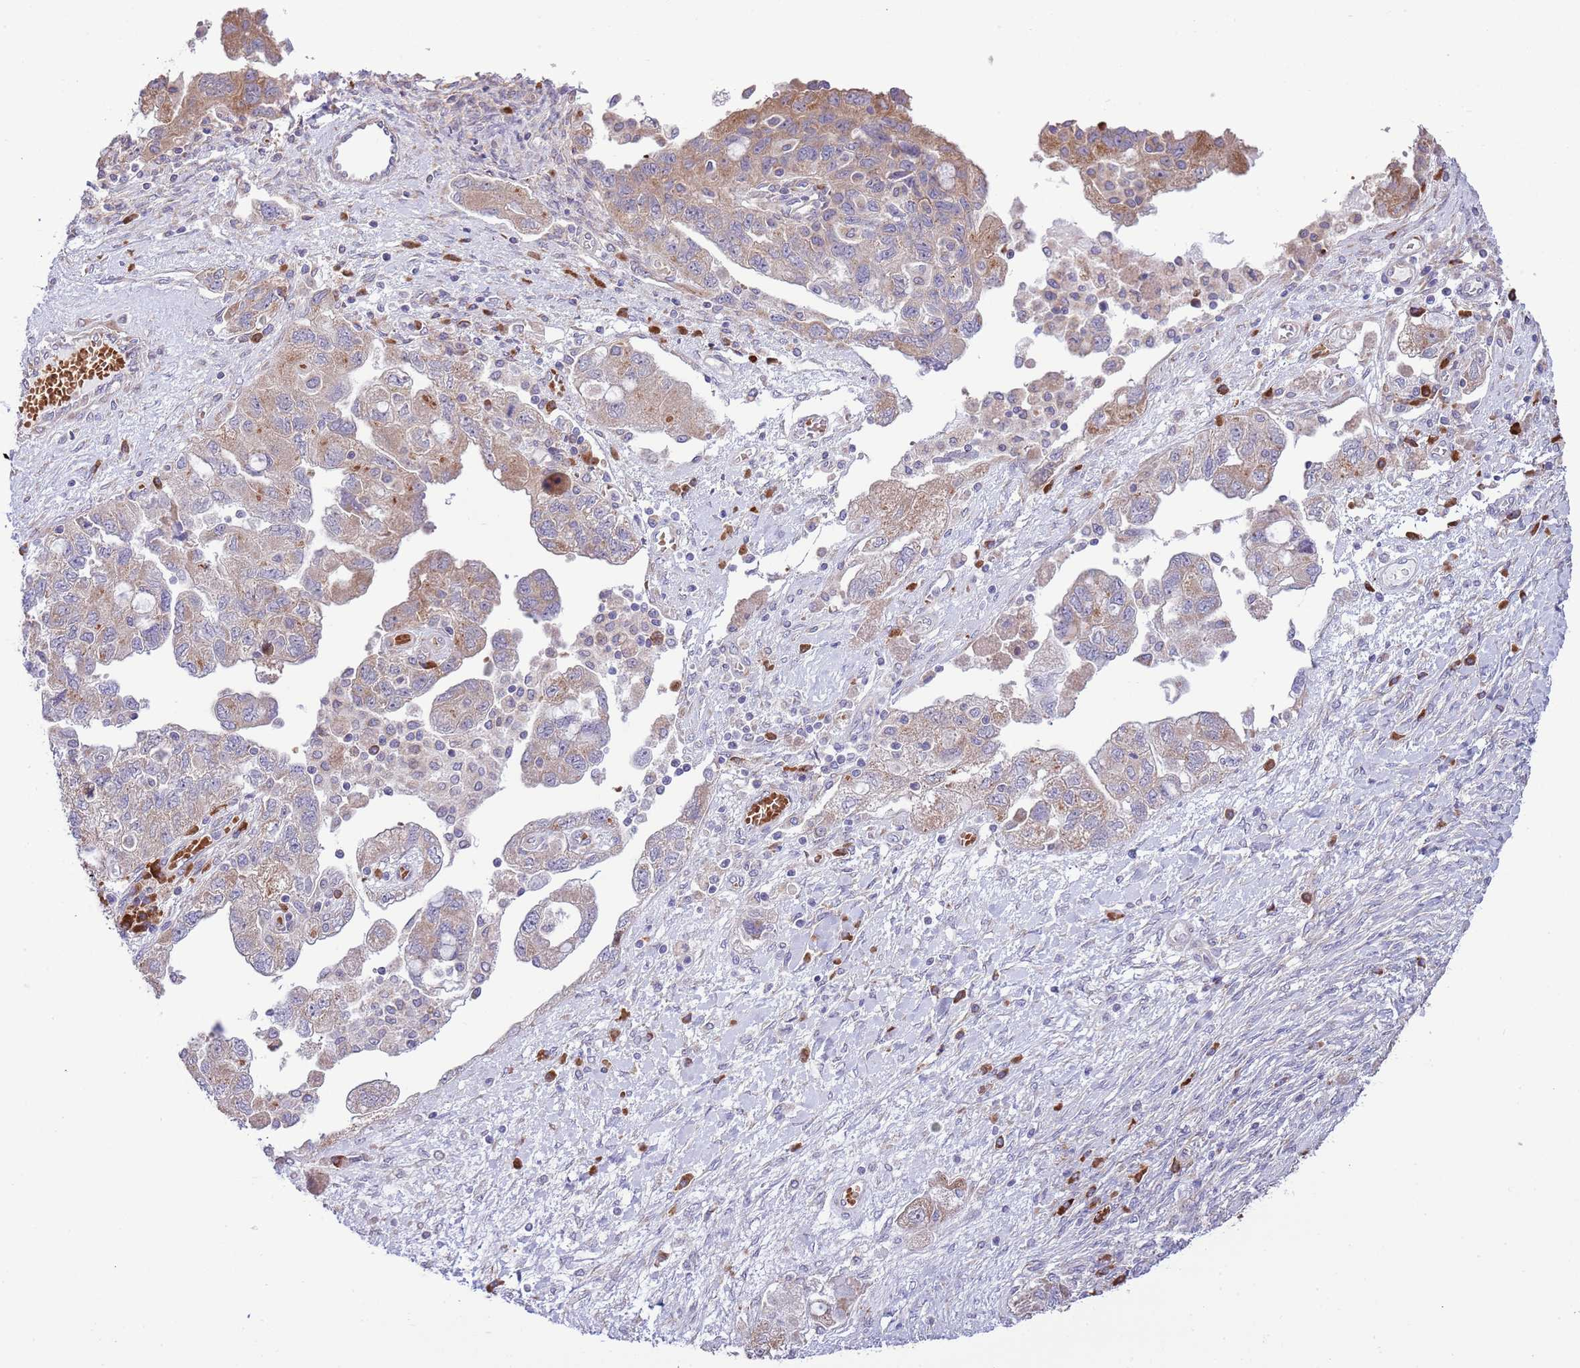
{"staining": {"intensity": "moderate", "quantity": ">75%", "location": "cytoplasmic/membranous"}, "tissue": "ovarian cancer", "cell_type": "Tumor cells", "image_type": "cancer", "snomed": [{"axis": "morphology", "description": "Carcinoma, NOS"}, {"axis": "morphology", "description": "Cystadenocarcinoma, serous, NOS"}, {"axis": "topography", "description": "Ovary"}], "caption": "Ovarian cancer (carcinoma) stained with a brown dye shows moderate cytoplasmic/membranous positive positivity in about >75% of tumor cells.", "gene": "DAND5", "patient": {"sex": "female", "age": 69}}